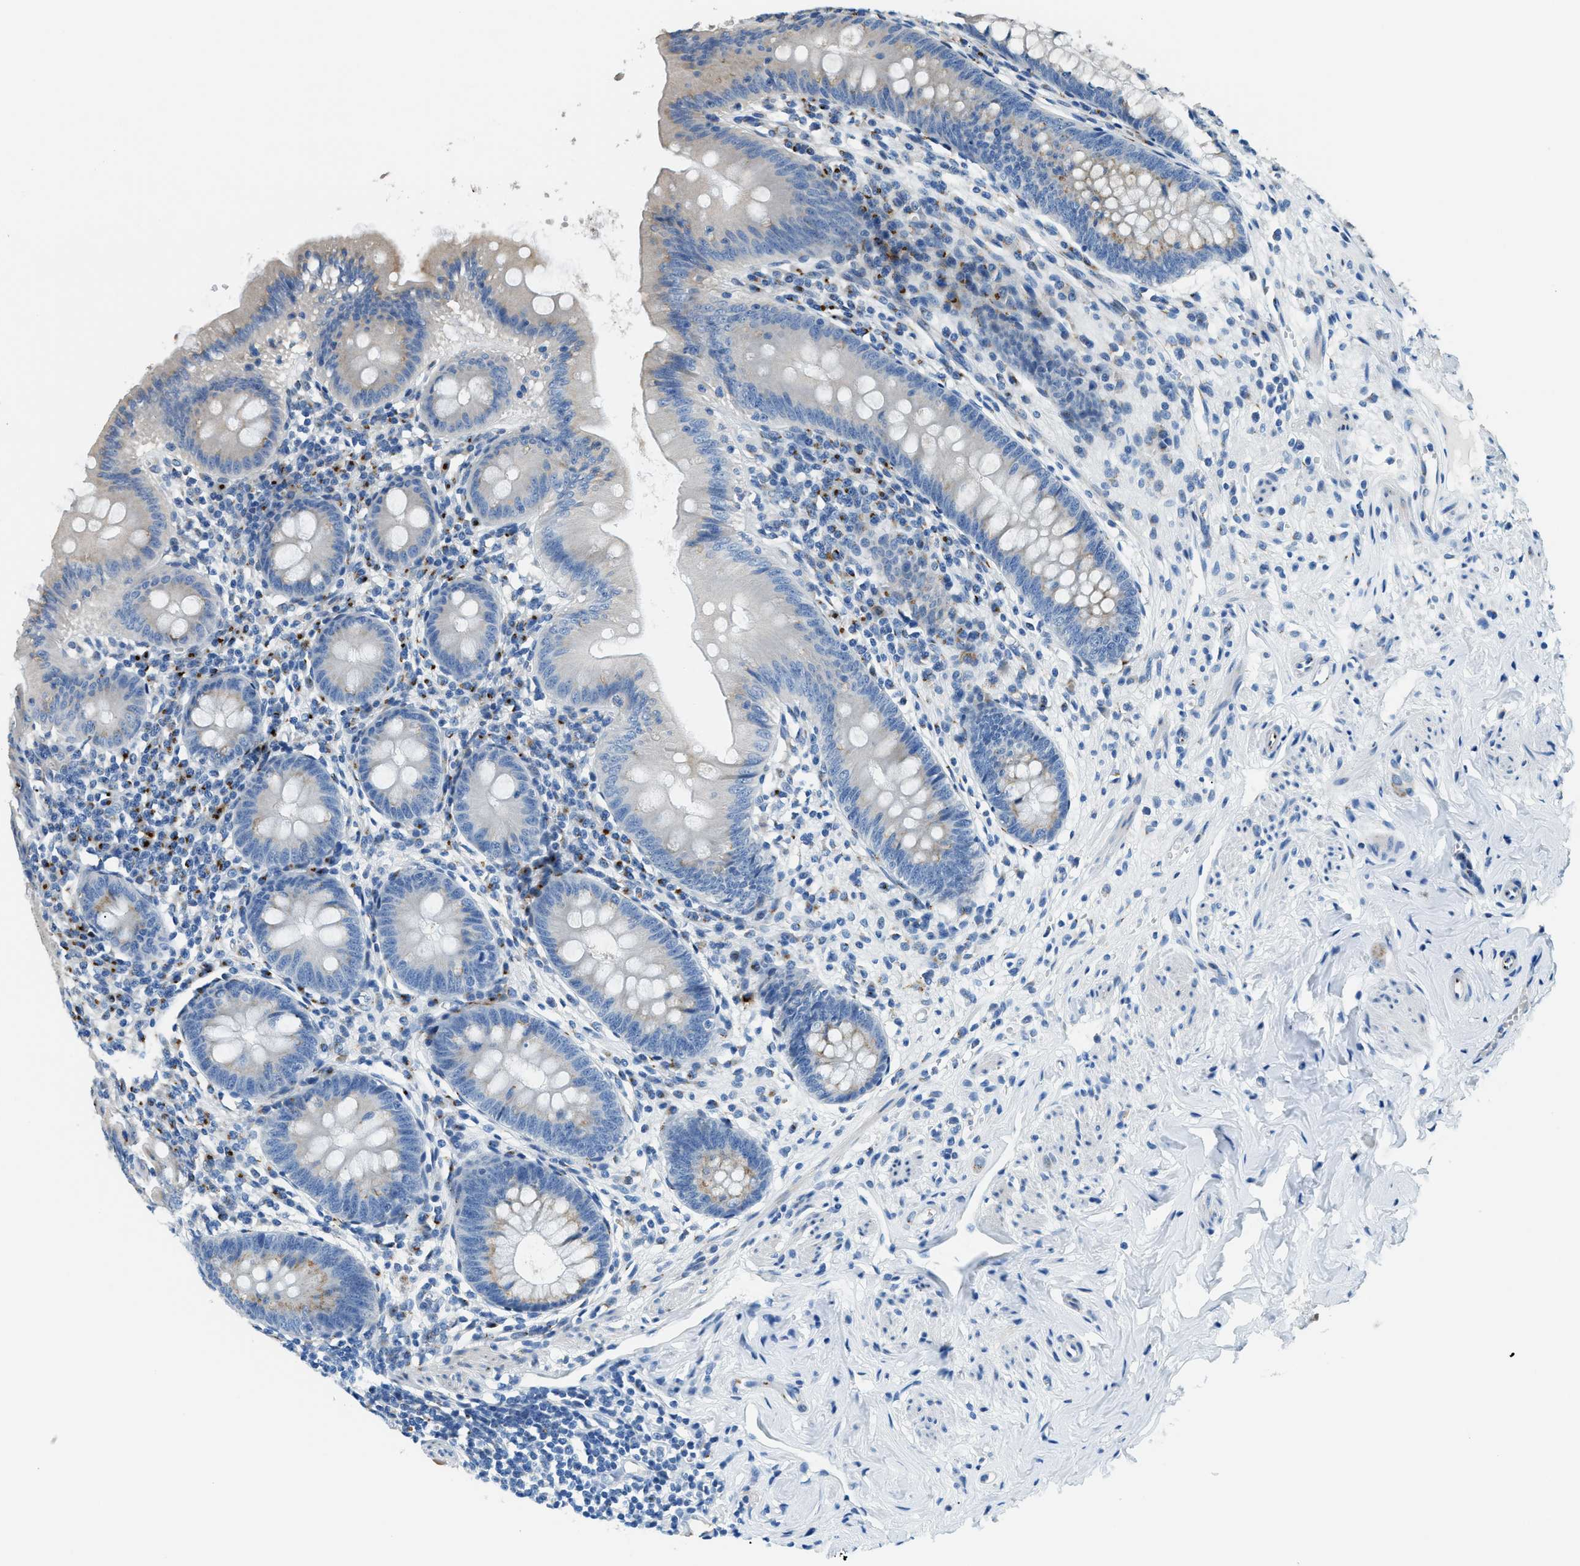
{"staining": {"intensity": "negative", "quantity": "none", "location": "none"}, "tissue": "appendix", "cell_type": "Glandular cells", "image_type": "normal", "snomed": [{"axis": "morphology", "description": "Normal tissue, NOS"}, {"axis": "topography", "description": "Appendix"}], "caption": "Immunohistochemistry of unremarkable human appendix demonstrates no expression in glandular cells.", "gene": "FUT8", "patient": {"sex": "male", "age": 56}}